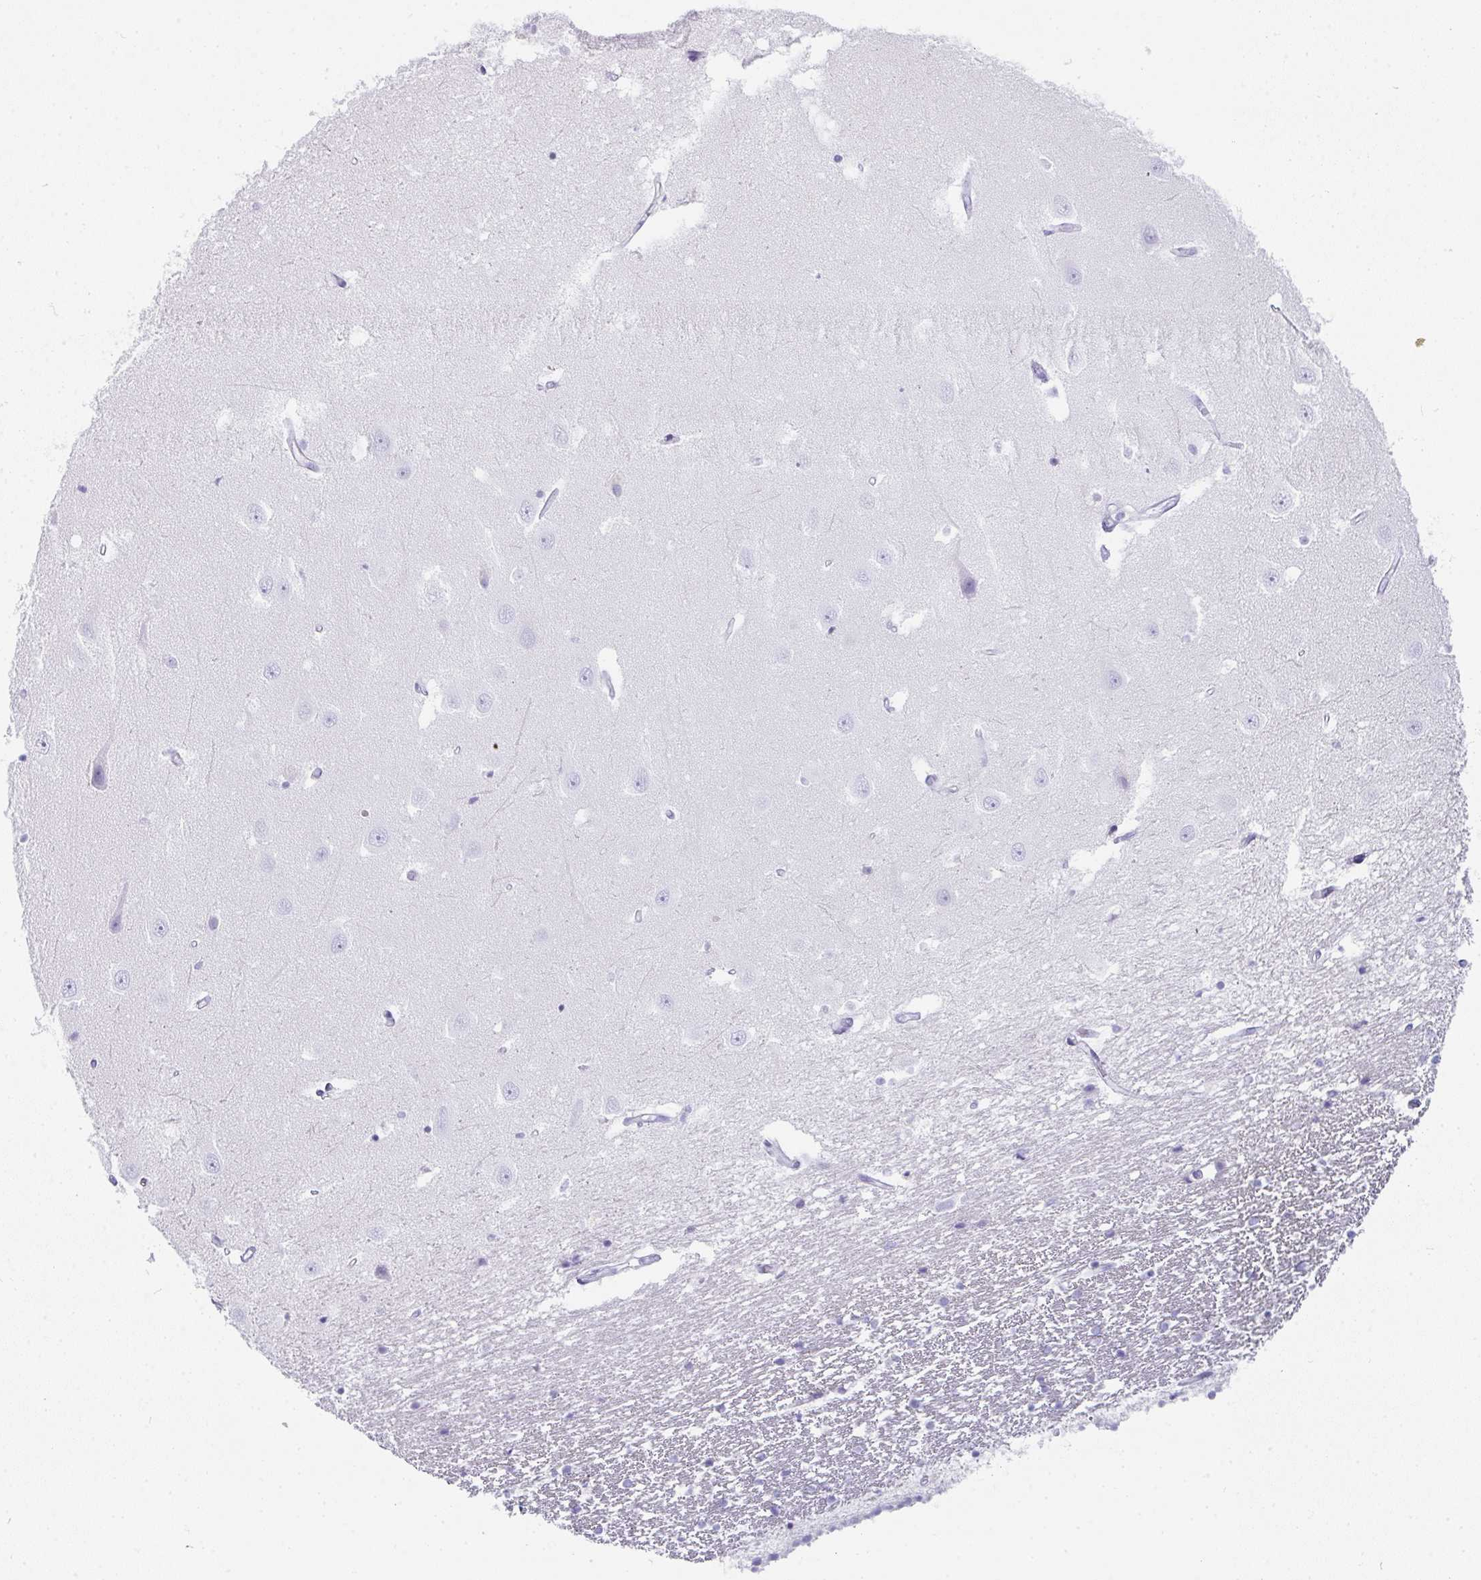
{"staining": {"intensity": "negative", "quantity": "none", "location": "none"}, "tissue": "hippocampus", "cell_type": "Glial cells", "image_type": "normal", "snomed": [{"axis": "morphology", "description": "Normal tissue, NOS"}, {"axis": "topography", "description": "Hippocampus"}], "caption": "Immunohistochemical staining of benign human hippocampus exhibits no significant expression in glial cells. (DAB (3,3'-diaminobenzidine) immunohistochemistry, high magnification).", "gene": "PRND", "patient": {"sex": "male", "age": 63}}